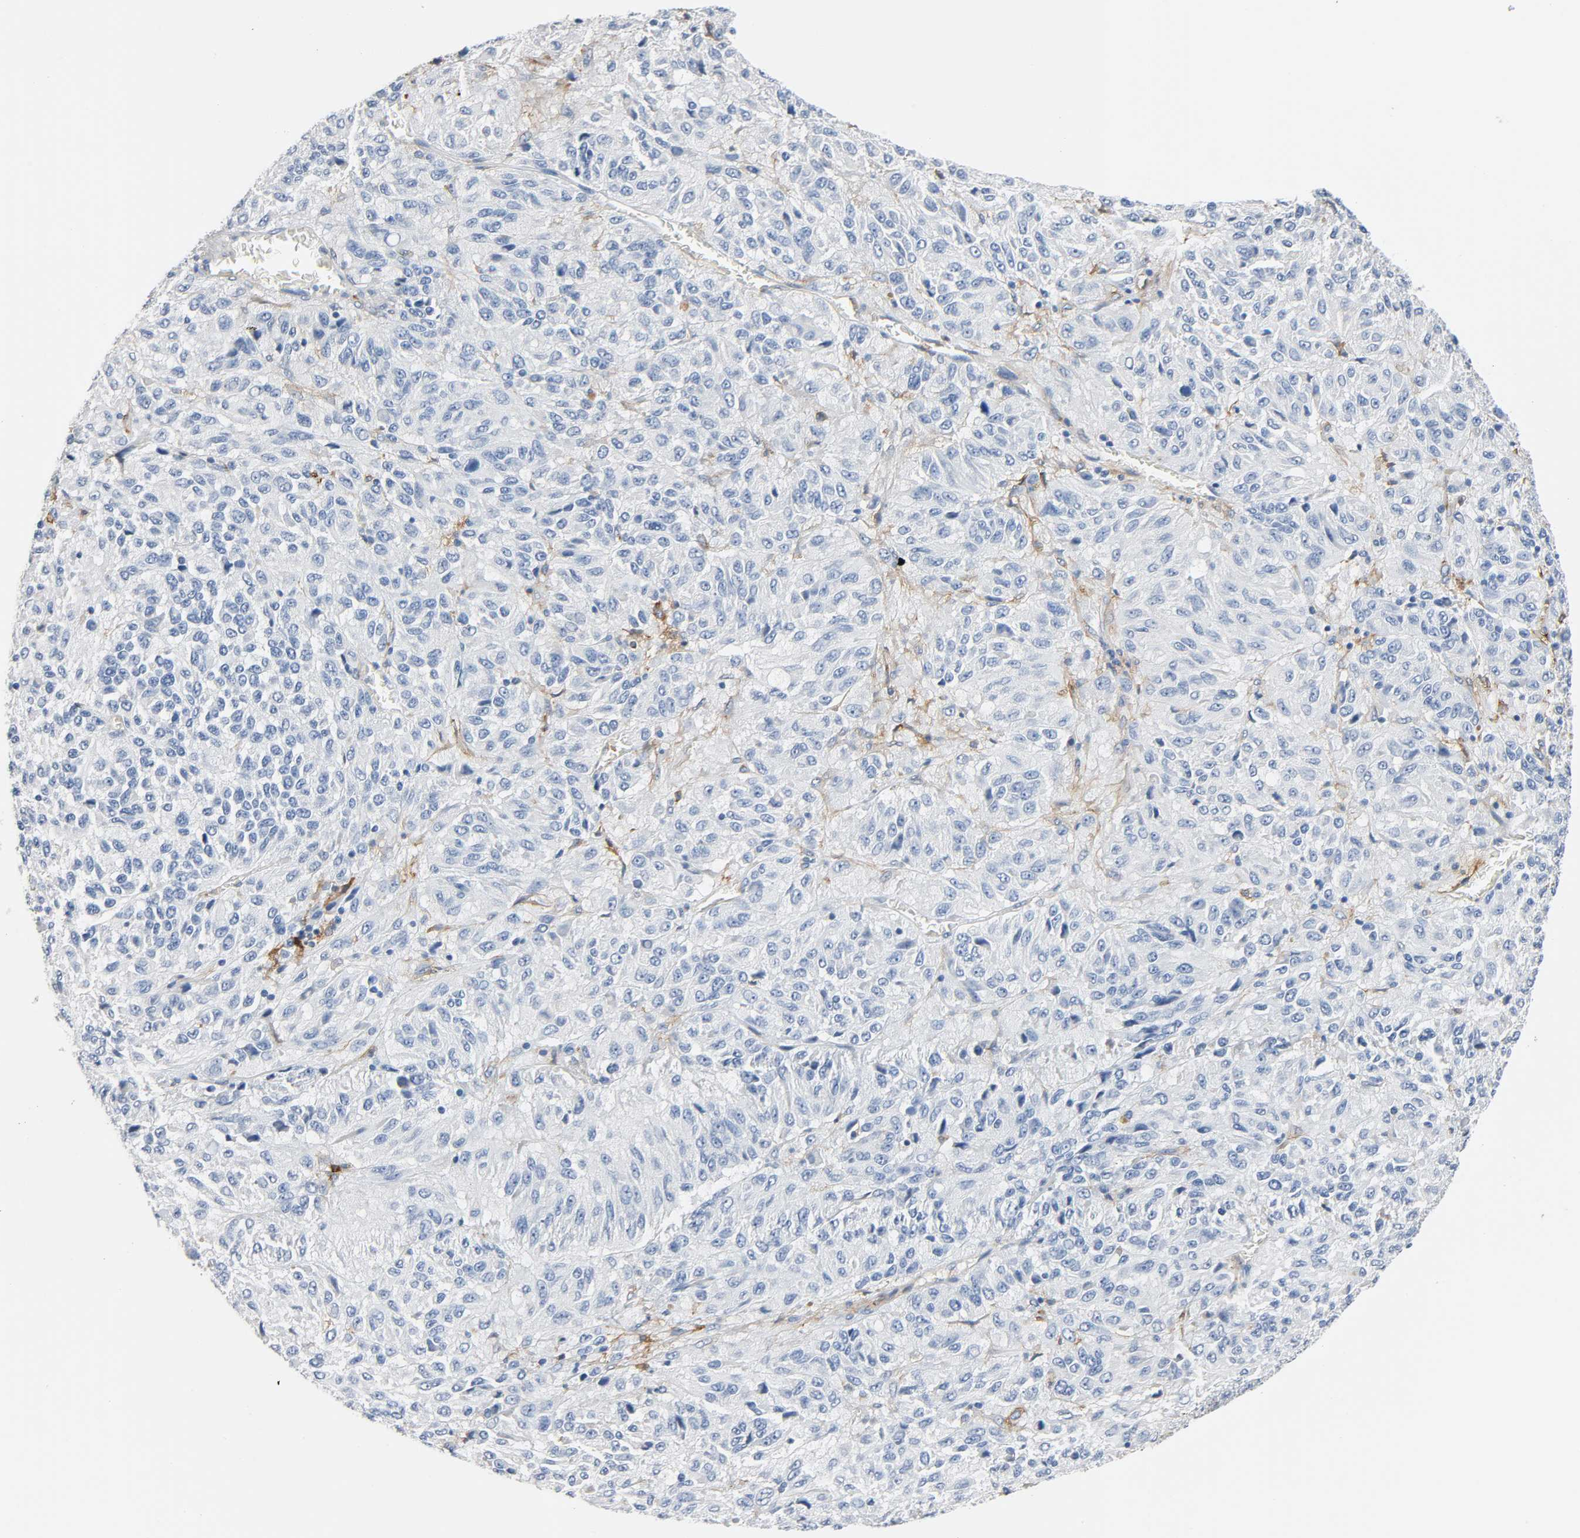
{"staining": {"intensity": "negative", "quantity": "none", "location": "none"}, "tissue": "melanoma", "cell_type": "Tumor cells", "image_type": "cancer", "snomed": [{"axis": "morphology", "description": "Malignant melanoma, Metastatic site"}, {"axis": "topography", "description": "Lung"}], "caption": "Image shows no protein positivity in tumor cells of melanoma tissue.", "gene": "ANPEP", "patient": {"sex": "male", "age": 64}}